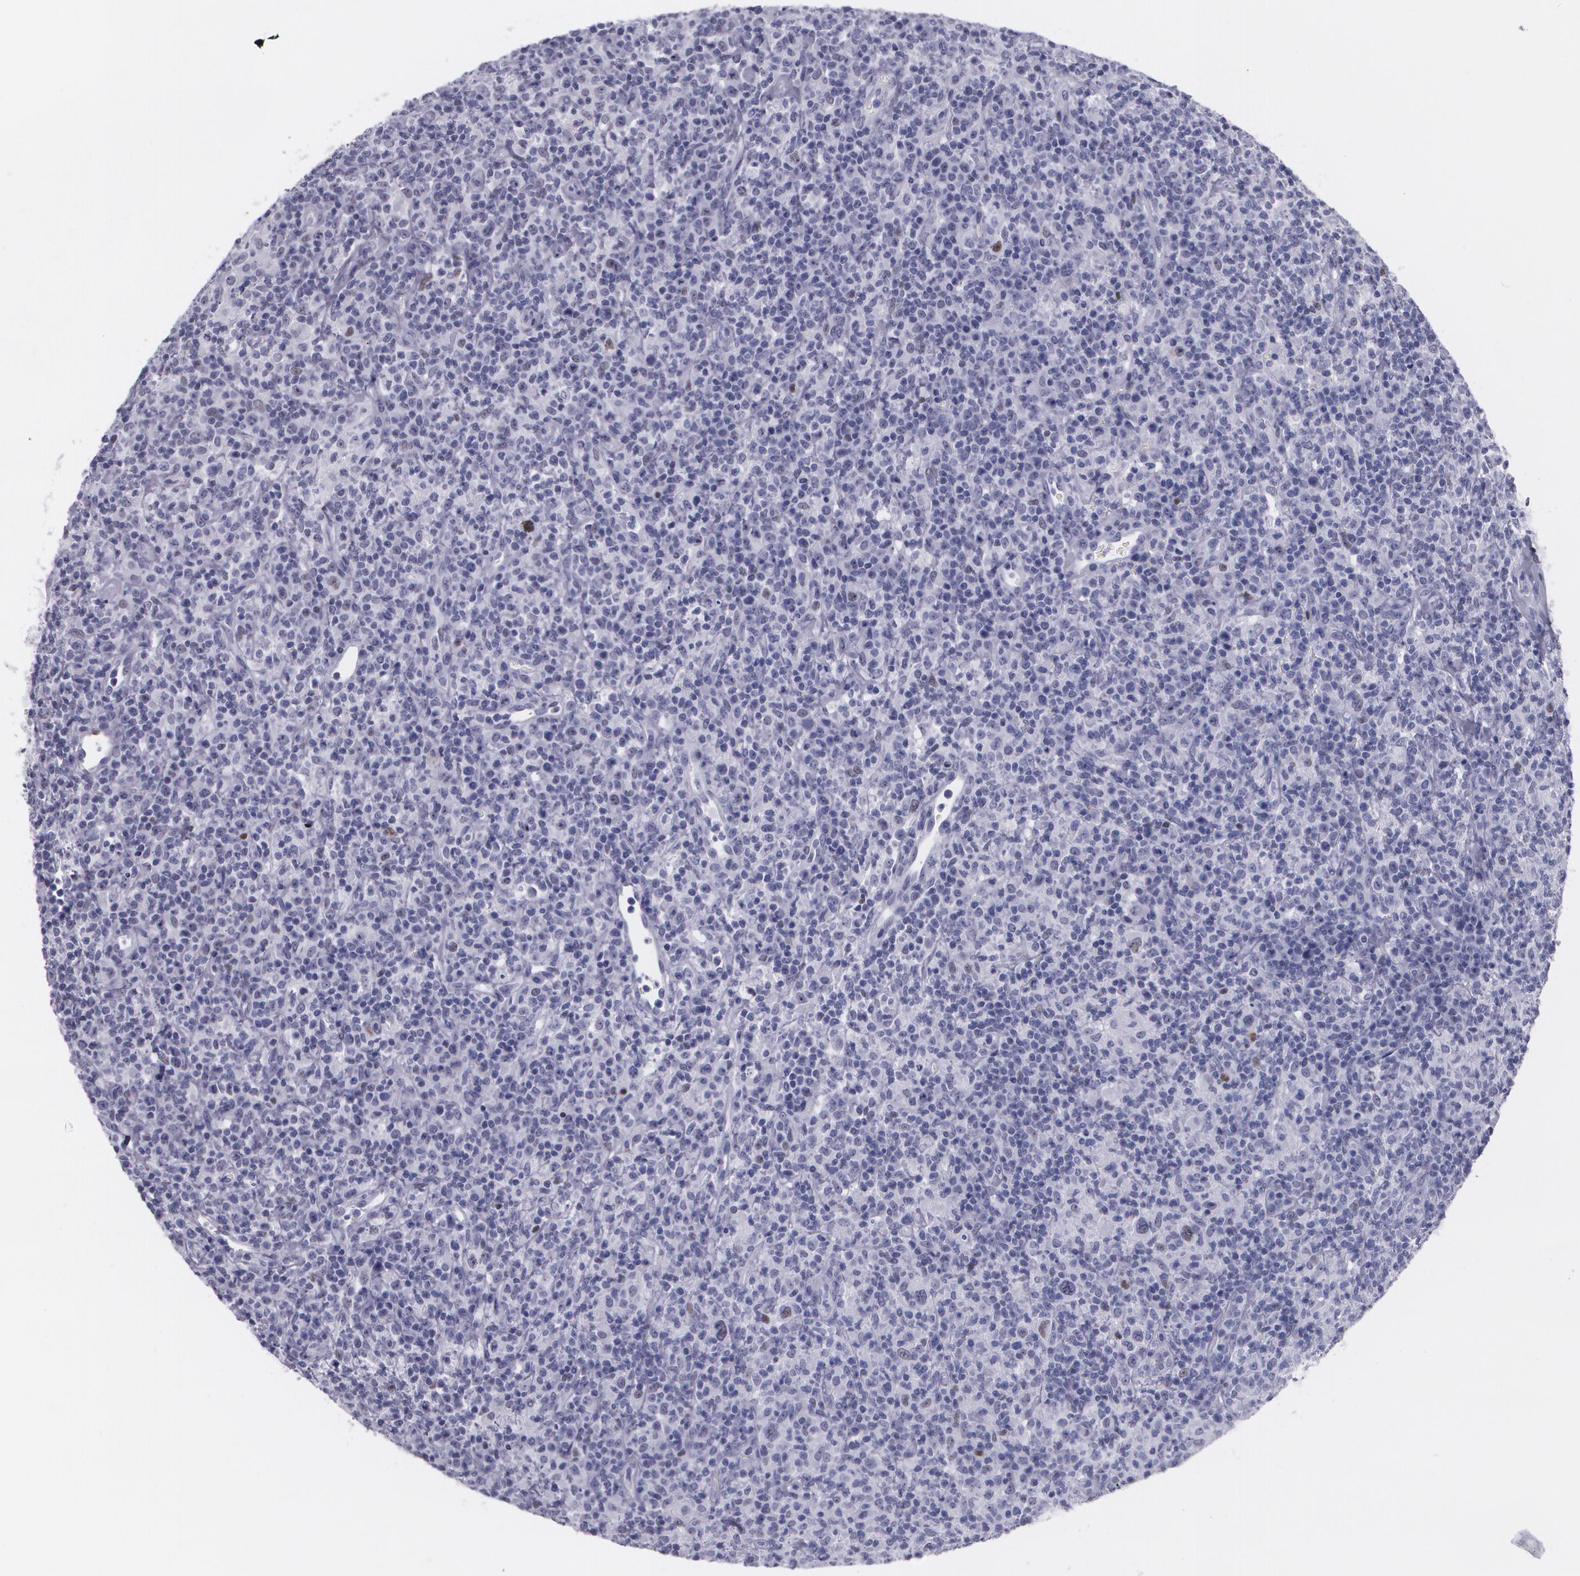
{"staining": {"intensity": "weak", "quantity": "<25%", "location": "nuclear"}, "tissue": "lymphoma", "cell_type": "Tumor cells", "image_type": "cancer", "snomed": [{"axis": "morphology", "description": "Hodgkin's disease, NOS"}, {"axis": "topography", "description": "Lymph node"}], "caption": "The image exhibits no staining of tumor cells in Hodgkin's disease. Nuclei are stained in blue.", "gene": "TP53", "patient": {"sex": "male", "age": 65}}